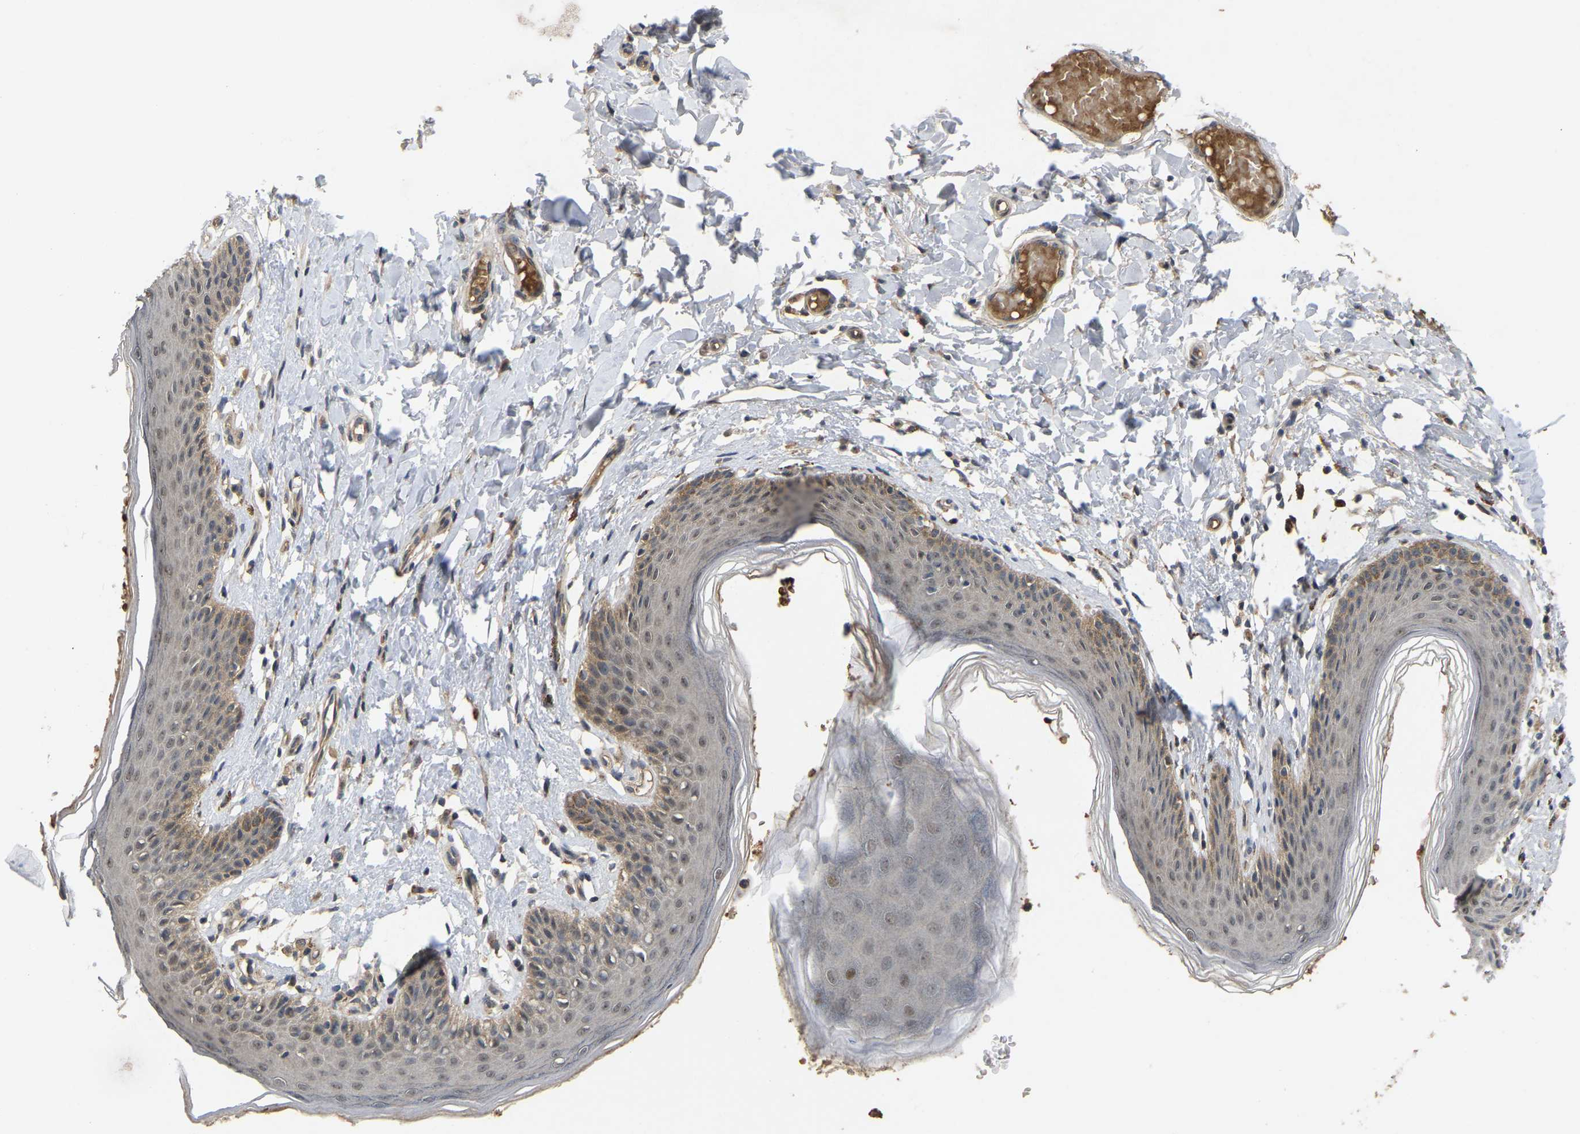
{"staining": {"intensity": "moderate", "quantity": "25%-75%", "location": "cytoplasmic/membranous,nuclear"}, "tissue": "skin", "cell_type": "Epidermal cells", "image_type": "normal", "snomed": [{"axis": "morphology", "description": "Normal tissue, NOS"}, {"axis": "topography", "description": "Vulva"}], "caption": "Human skin stained with a brown dye displays moderate cytoplasmic/membranous,nuclear positive expression in about 25%-75% of epidermal cells.", "gene": "LIMK2", "patient": {"sex": "female", "age": 66}}